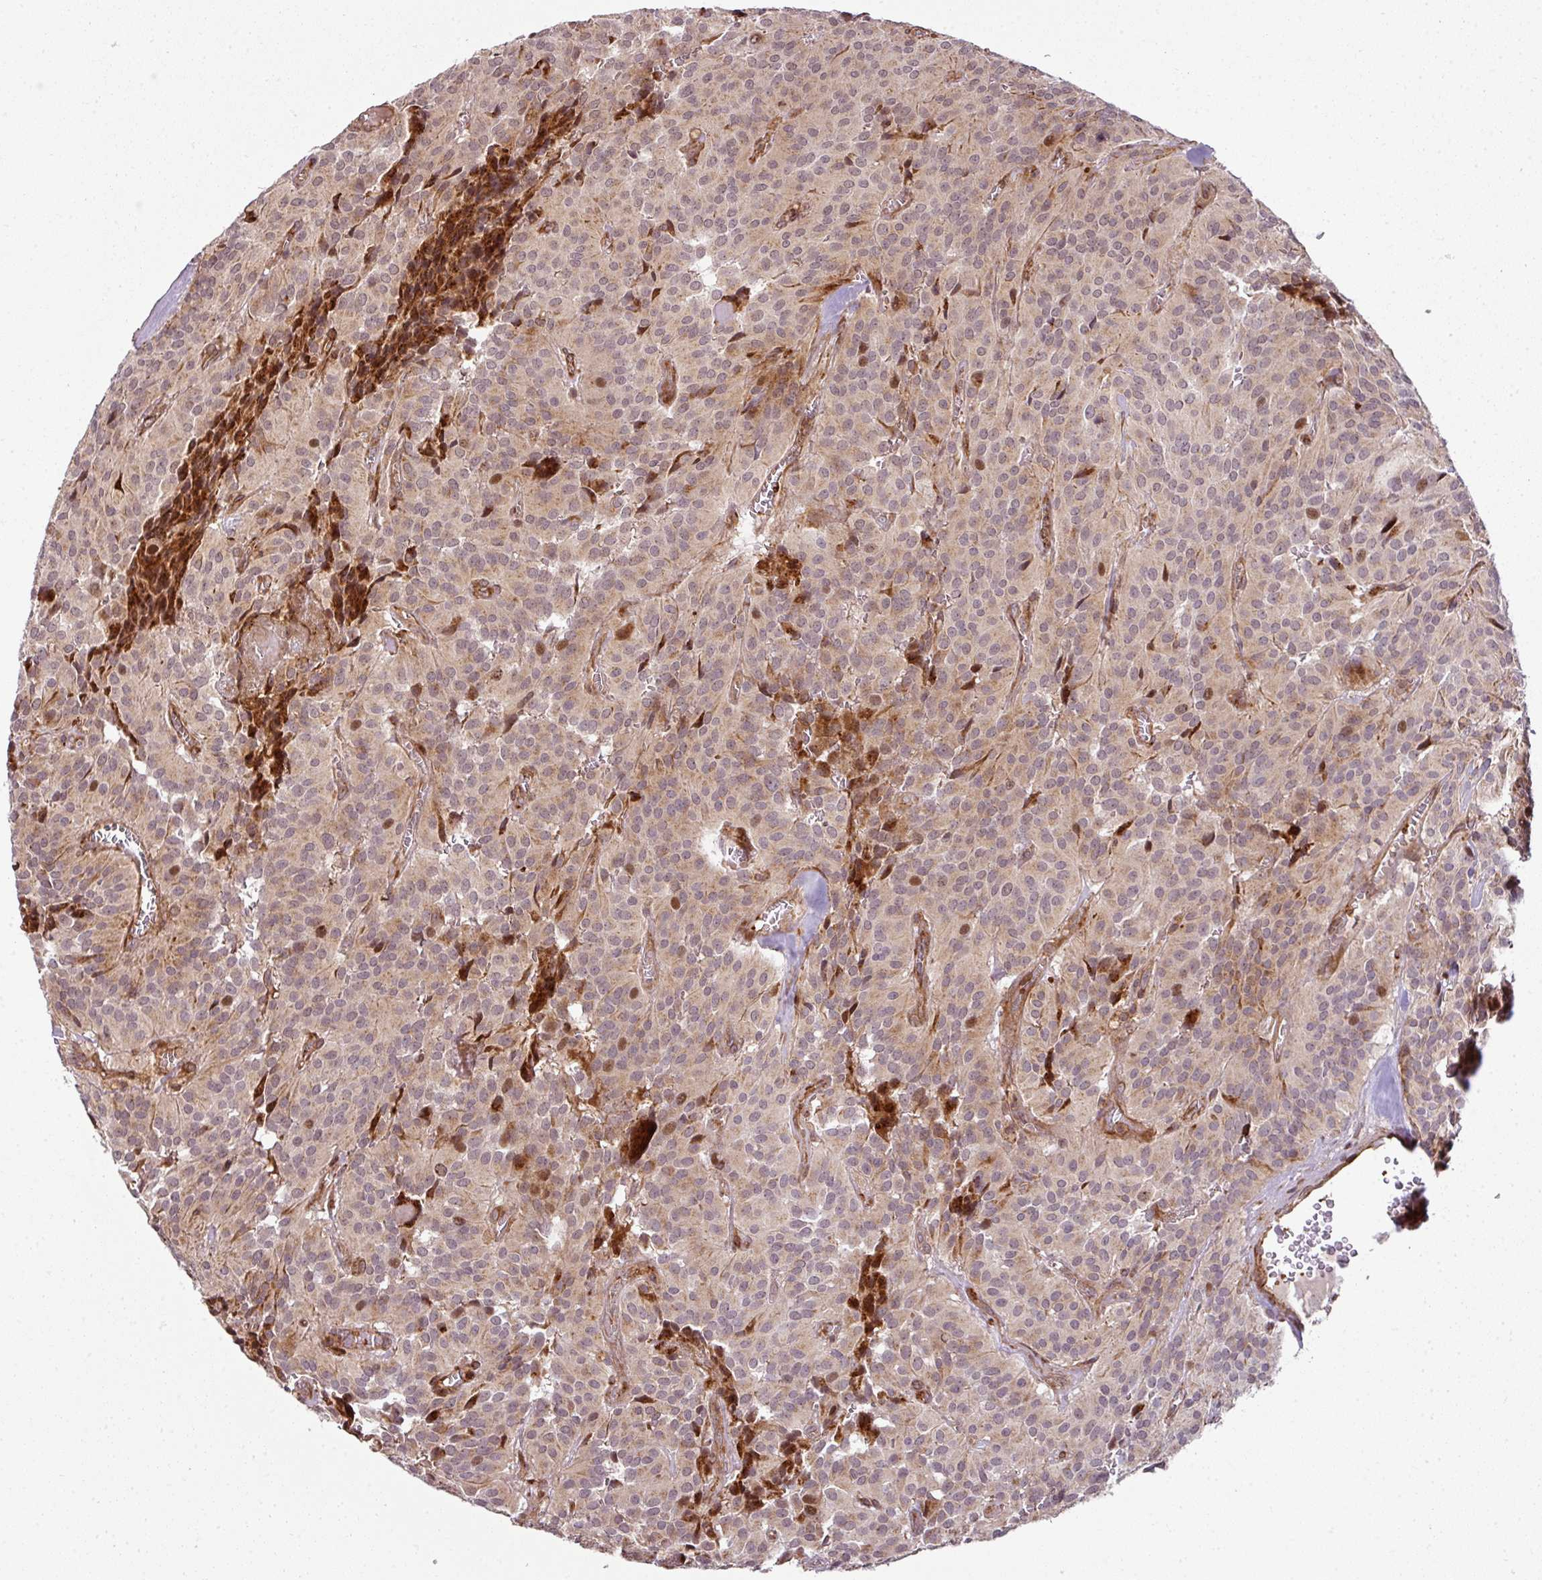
{"staining": {"intensity": "weak", "quantity": "25%-75%", "location": "cytoplasmic/membranous,nuclear"}, "tissue": "glioma", "cell_type": "Tumor cells", "image_type": "cancer", "snomed": [{"axis": "morphology", "description": "Glioma, malignant, Low grade"}, {"axis": "topography", "description": "Brain"}], "caption": "IHC of malignant low-grade glioma demonstrates low levels of weak cytoplasmic/membranous and nuclear staining in about 25%-75% of tumor cells.", "gene": "ATAT1", "patient": {"sex": "male", "age": 42}}